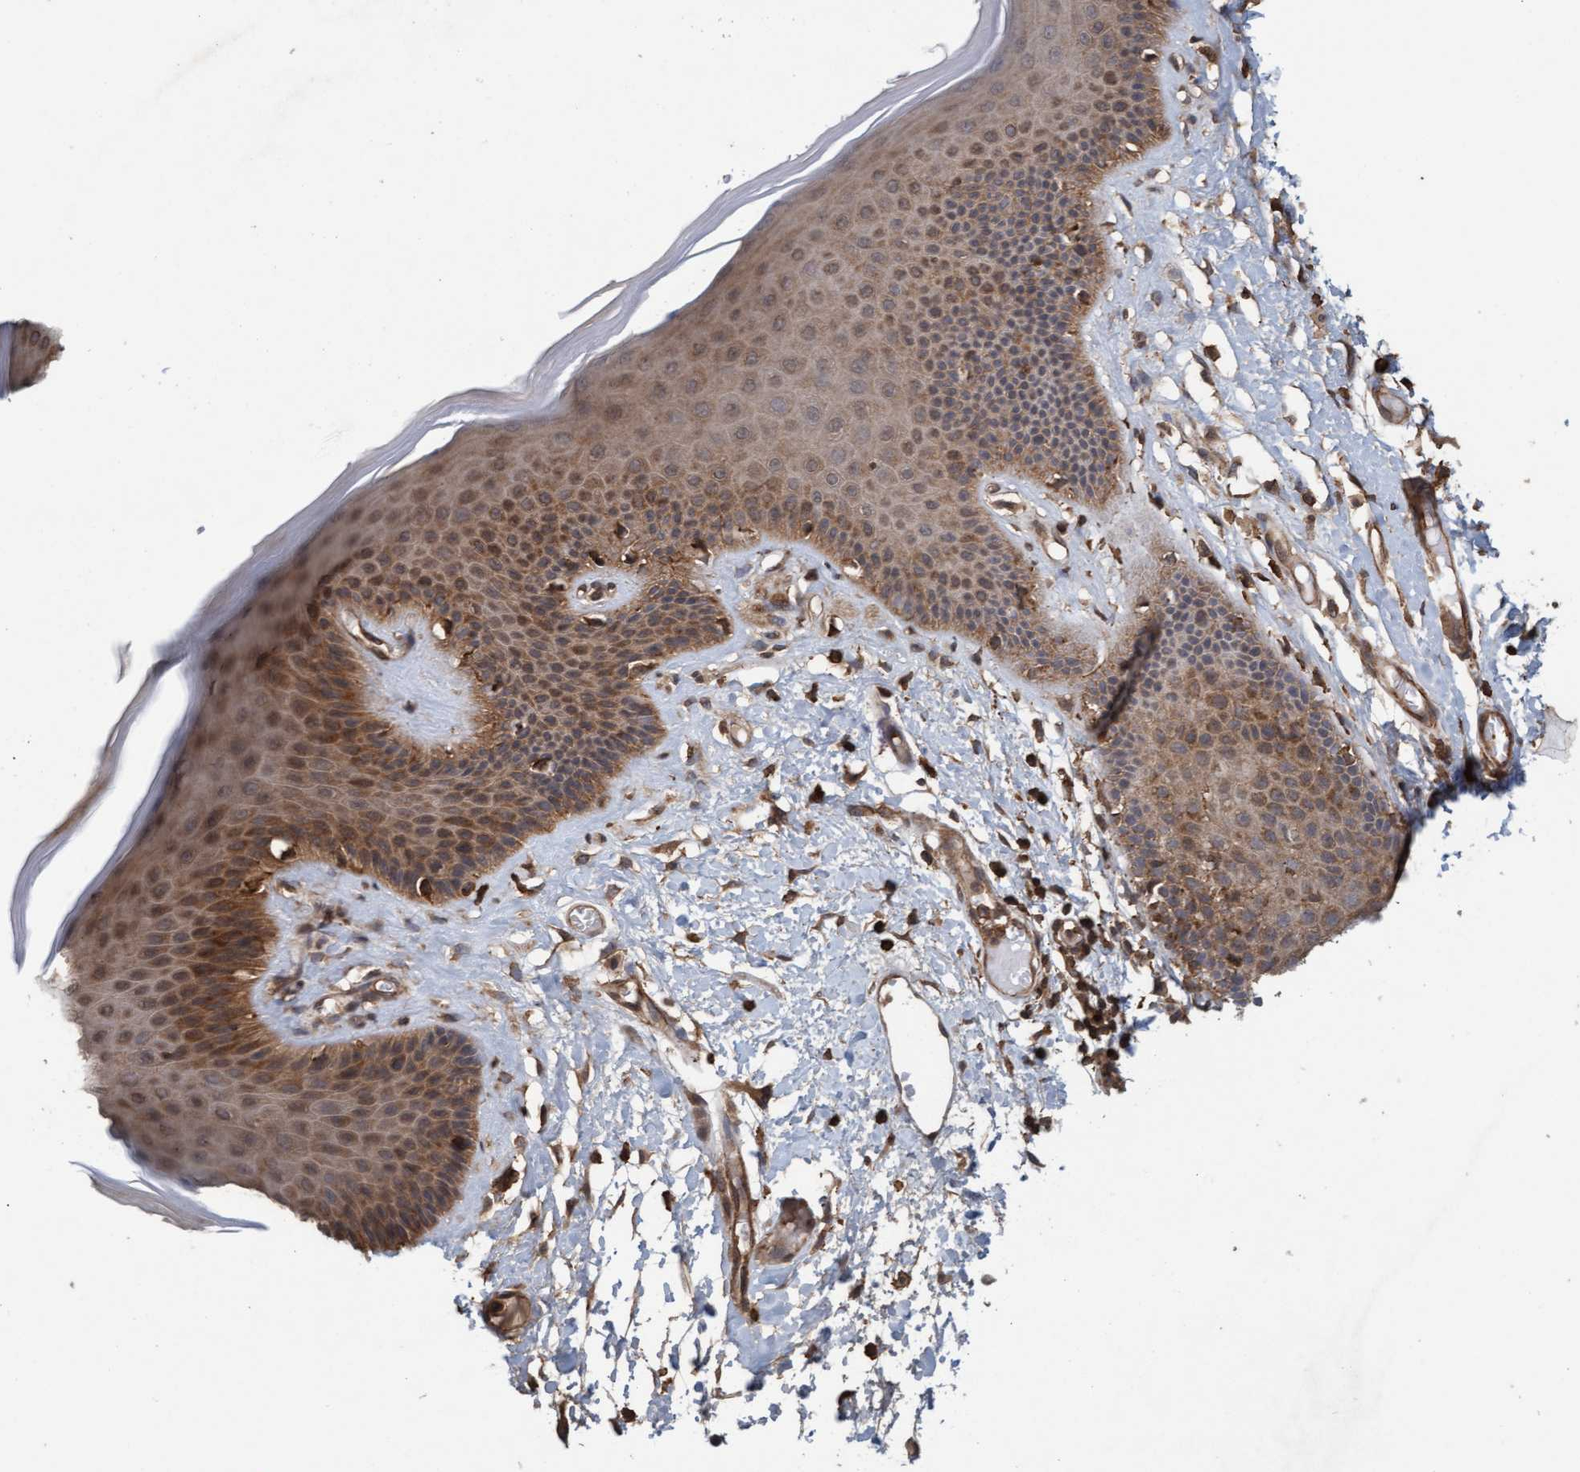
{"staining": {"intensity": "moderate", "quantity": ">75%", "location": "cytoplasmic/membranous"}, "tissue": "skin", "cell_type": "Epidermal cells", "image_type": "normal", "snomed": [{"axis": "morphology", "description": "Normal tissue, NOS"}, {"axis": "topography", "description": "Vulva"}], "caption": "About >75% of epidermal cells in normal human skin display moderate cytoplasmic/membranous protein positivity as visualized by brown immunohistochemical staining.", "gene": "FXR2", "patient": {"sex": "female", "age": 73}}